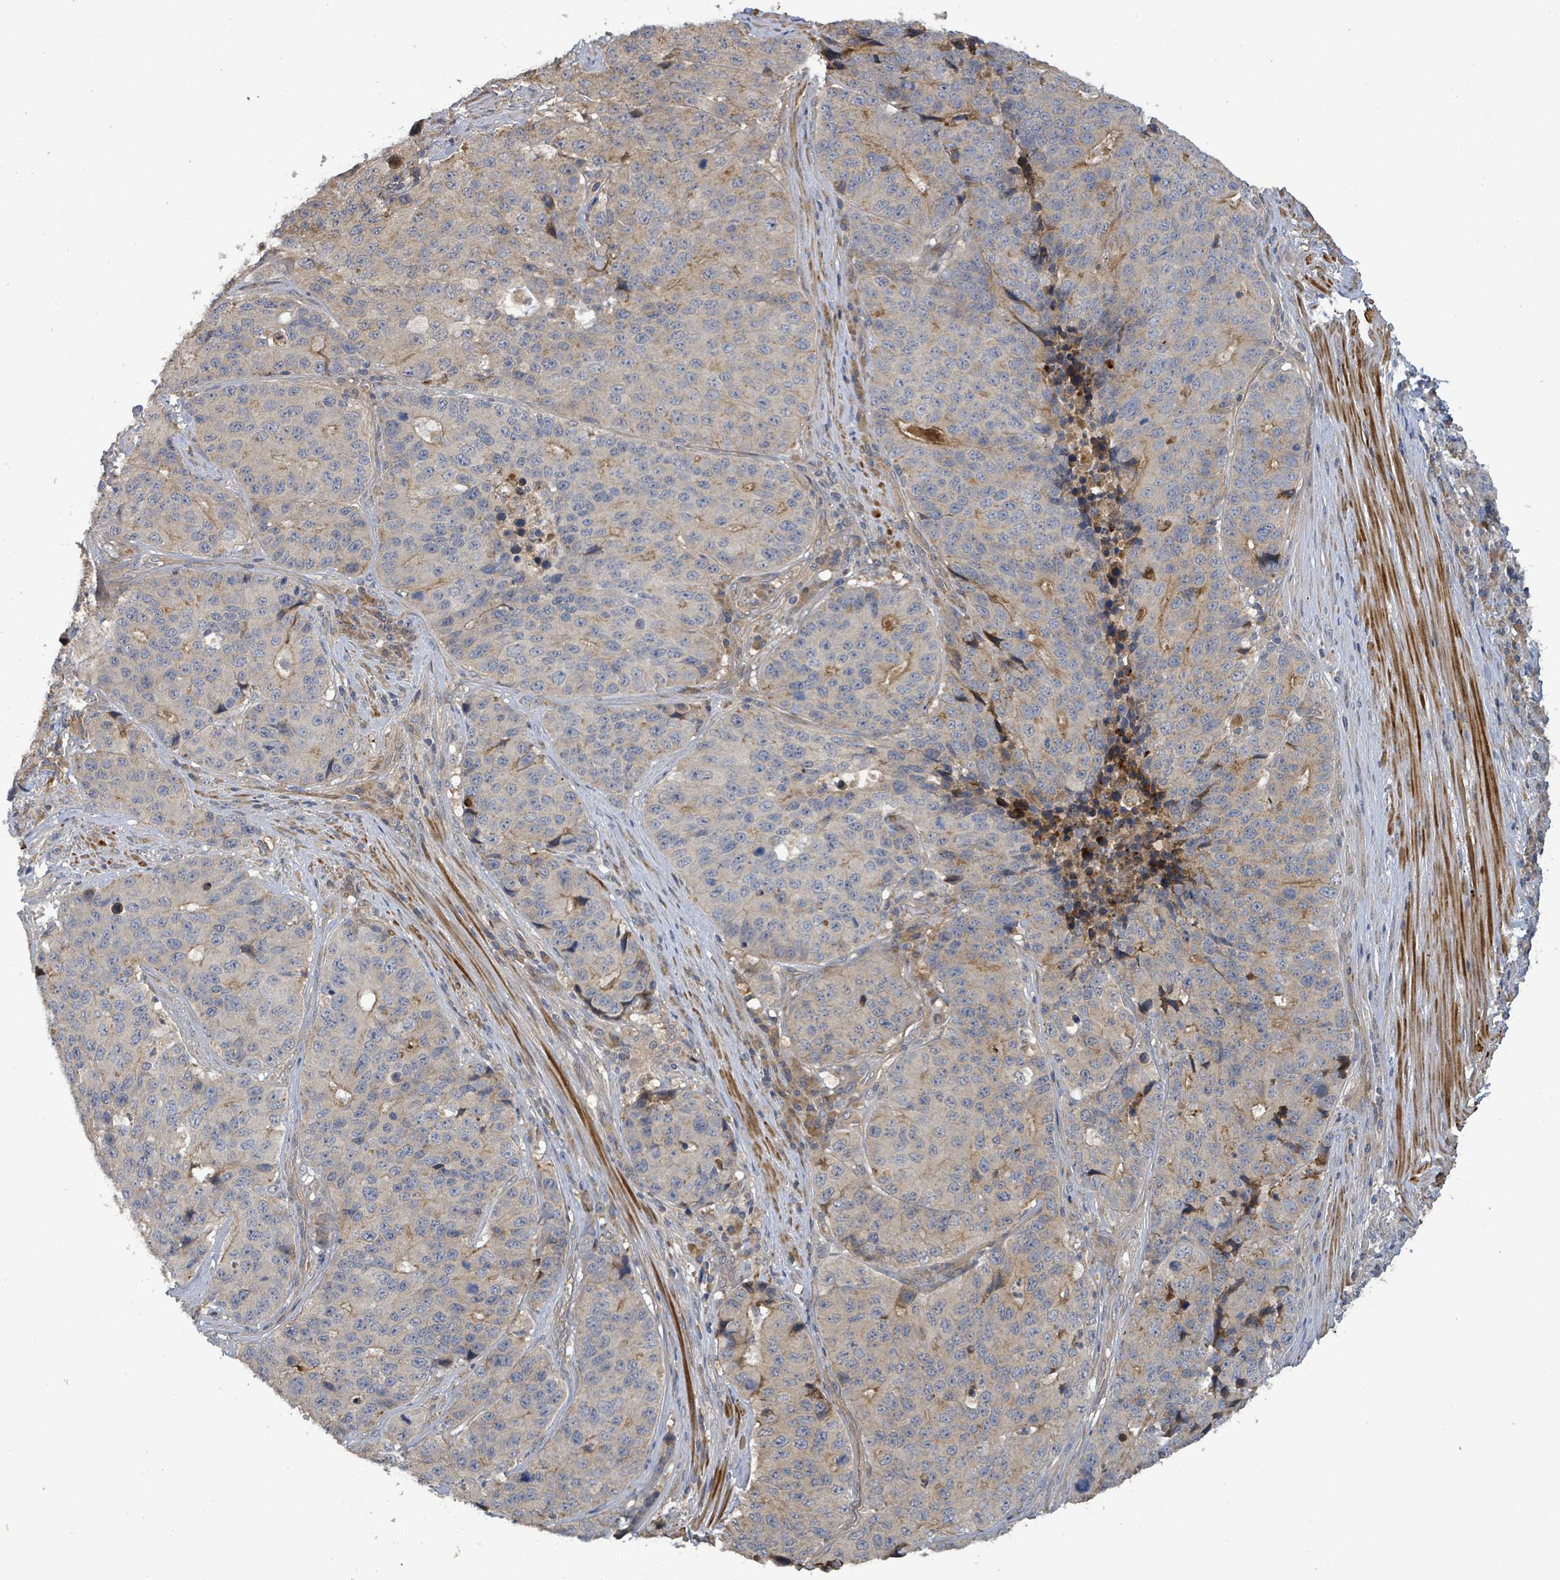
{"staining": {"intensity": "weak", "quantity": "<25%", "location": "cytoplasmic/membranous"}, "tissue": "stomach cancer", "cell_type": "Tumor cells", "image_type": "cancer", "snomed": [{"axis": "morphology", "description": "Adenocarcinoma, NOS"}, {"axis": "topography", "description": "Stomach"}], "caption": "Immunohistochemical staining of stomach adenocarcinoma demonstrates no significant staining in tumor cells. Nuclei are stained in blue.", "gene": "STARD4", "patient": {"sex": "male", "age": 71}}